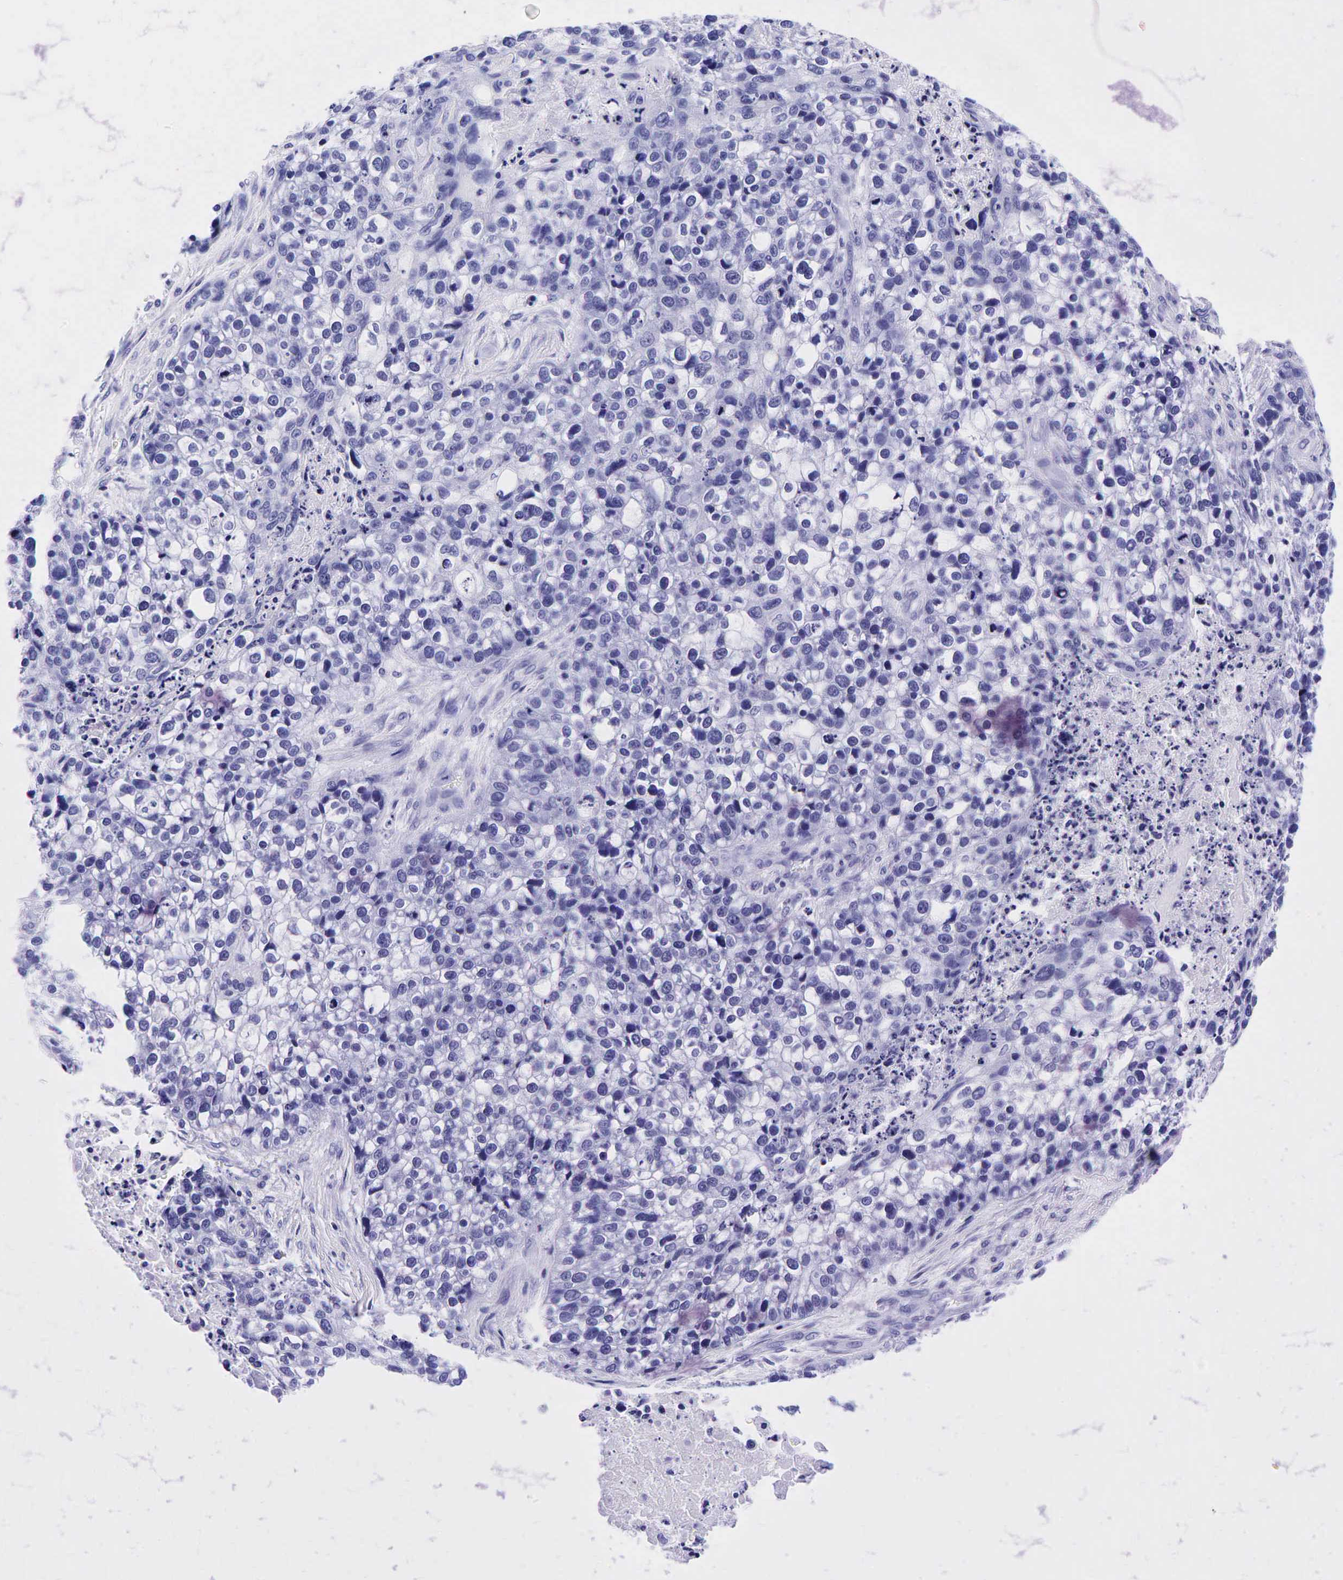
{"staining": {"intensity": "negative", "quantity": "none", "location": "none"}, "tissue": "lung cancer", "cell_type": "Tumor cells", "image_type": "cancer", "snomed": [{"axis": "morphology", "description": "Squamous cell carcinoma, NOS"}, {"axis": "topography", "description": "Lymph node"}, {"axis": "topography", "description": "Lung"}], "caption": "An IHC micrograph of lung cancer is shown. There is no staining in tumor cells of lung cancer. Nuclei are stained in blue.", "gene": "GAST", "patient": {"sex": "male", "age": 74}}